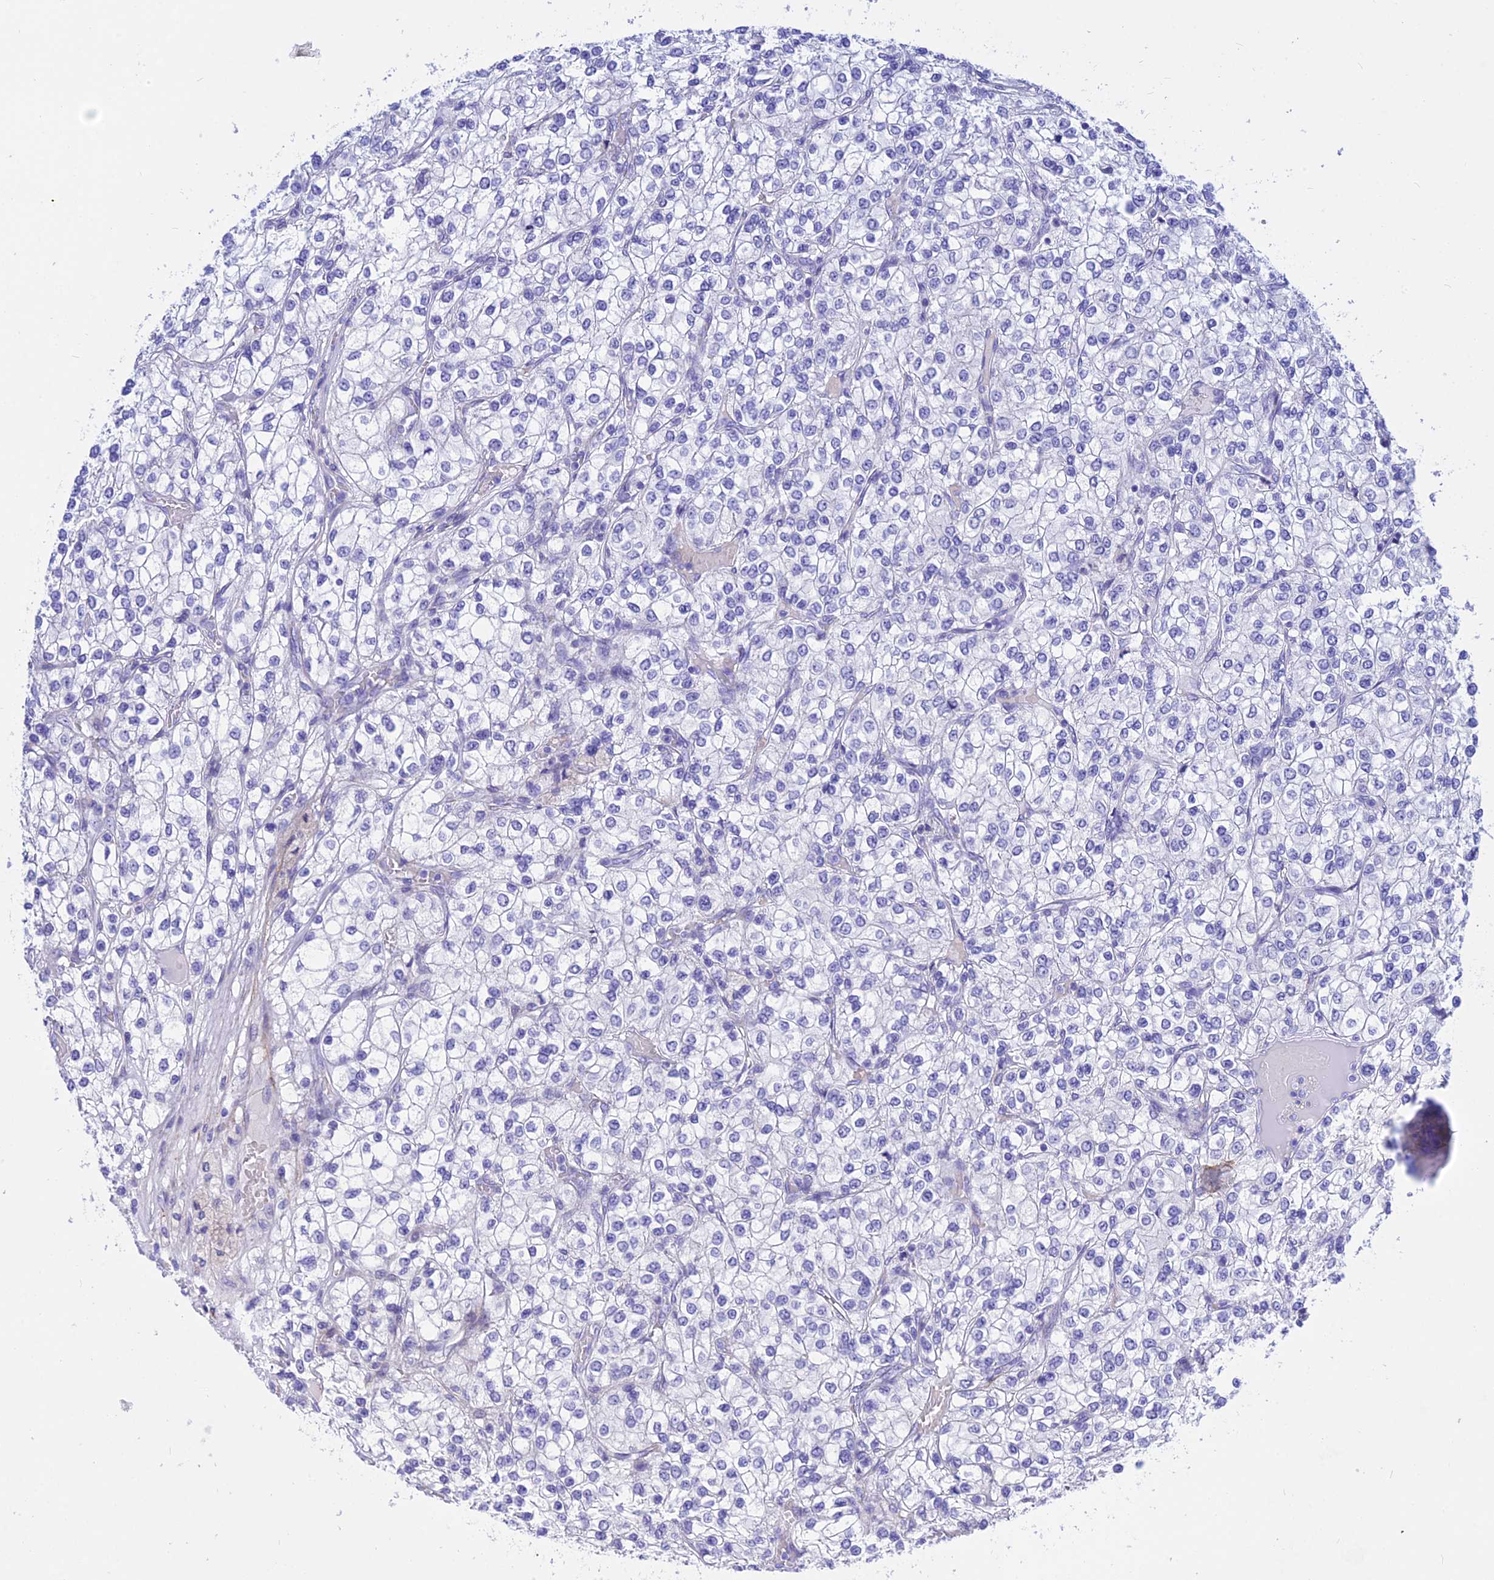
{"staining": {"intensity": "negative", "quantity": "none", "location": "none"}, "tissue": "renal cancer", "cell_type": "Tumor cells", "image_type": "cancer", "snomed": [{"axis": "morphology", "description": "Adenocarcinoma, NOS"}, {"axis": "topography", "description": "Kidney"}], "caption": "High magnification brightfield microscopy of renal cancer (adenocarcinoma) stained with DAB (3,3'-diaminobenzidine) (brown) and counterstained with hematoxylin (blue): tumor cells show no significant expression.", "gene": "DEFB107A", "patient": {"sex": "male", "age": 80}}